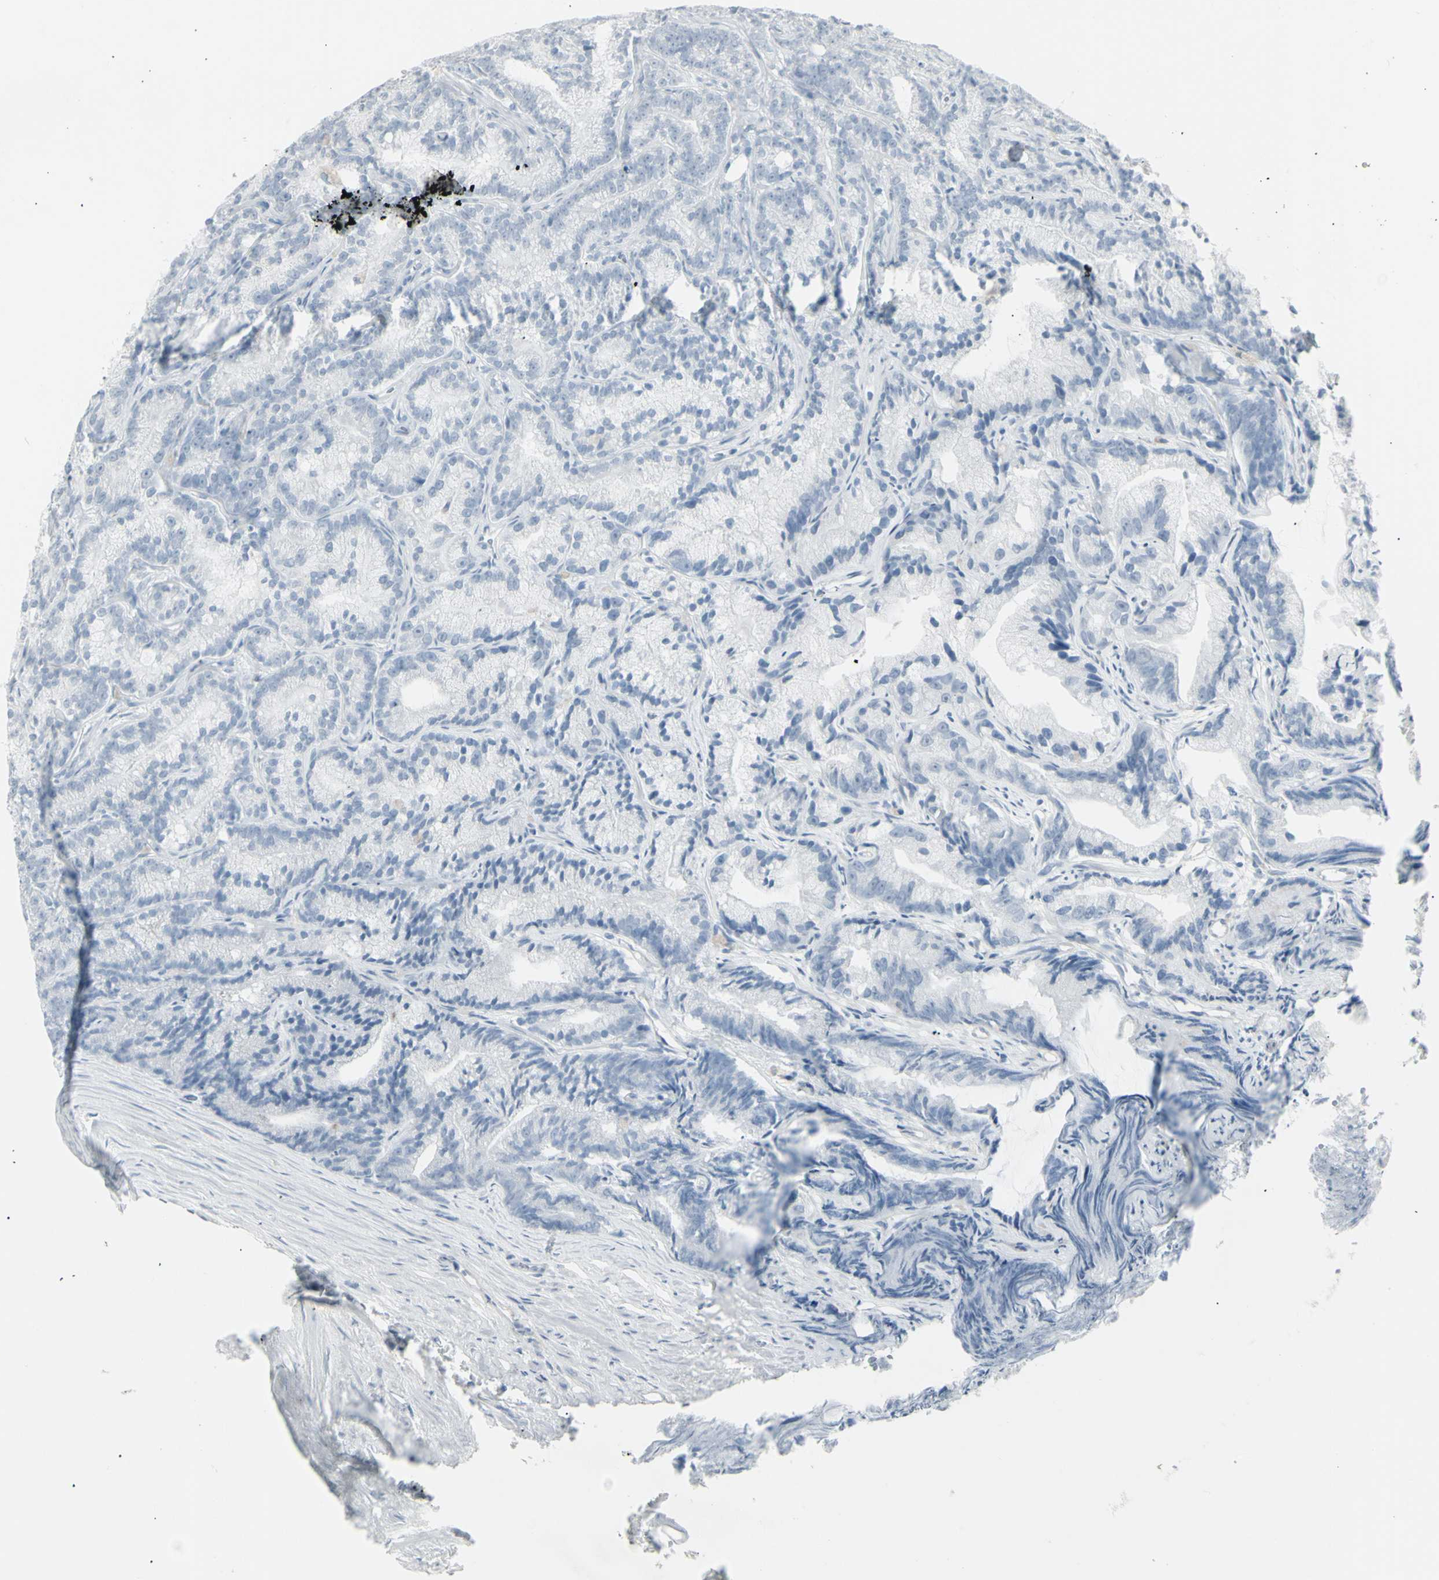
{"staining": {"intensity": "negative", "quantity": "none", "location": "none"}, "tissue": "prostate cancer", "cell_type": "Tumor cells", "image_type": "cancer", "snomed": [{"axis": "morphology", "description": "Adenocarcinoma, Low grade"}, {"axis": "topography", "description": "Prostate"}], "caption": "DAB (3,3'-diaminobenzidine) immunohistochemical staining of prostate cancer displays no significant positivity in tumor cells.", "gene": "YBX2", "patient": {"sex": "male", "age": 89}}